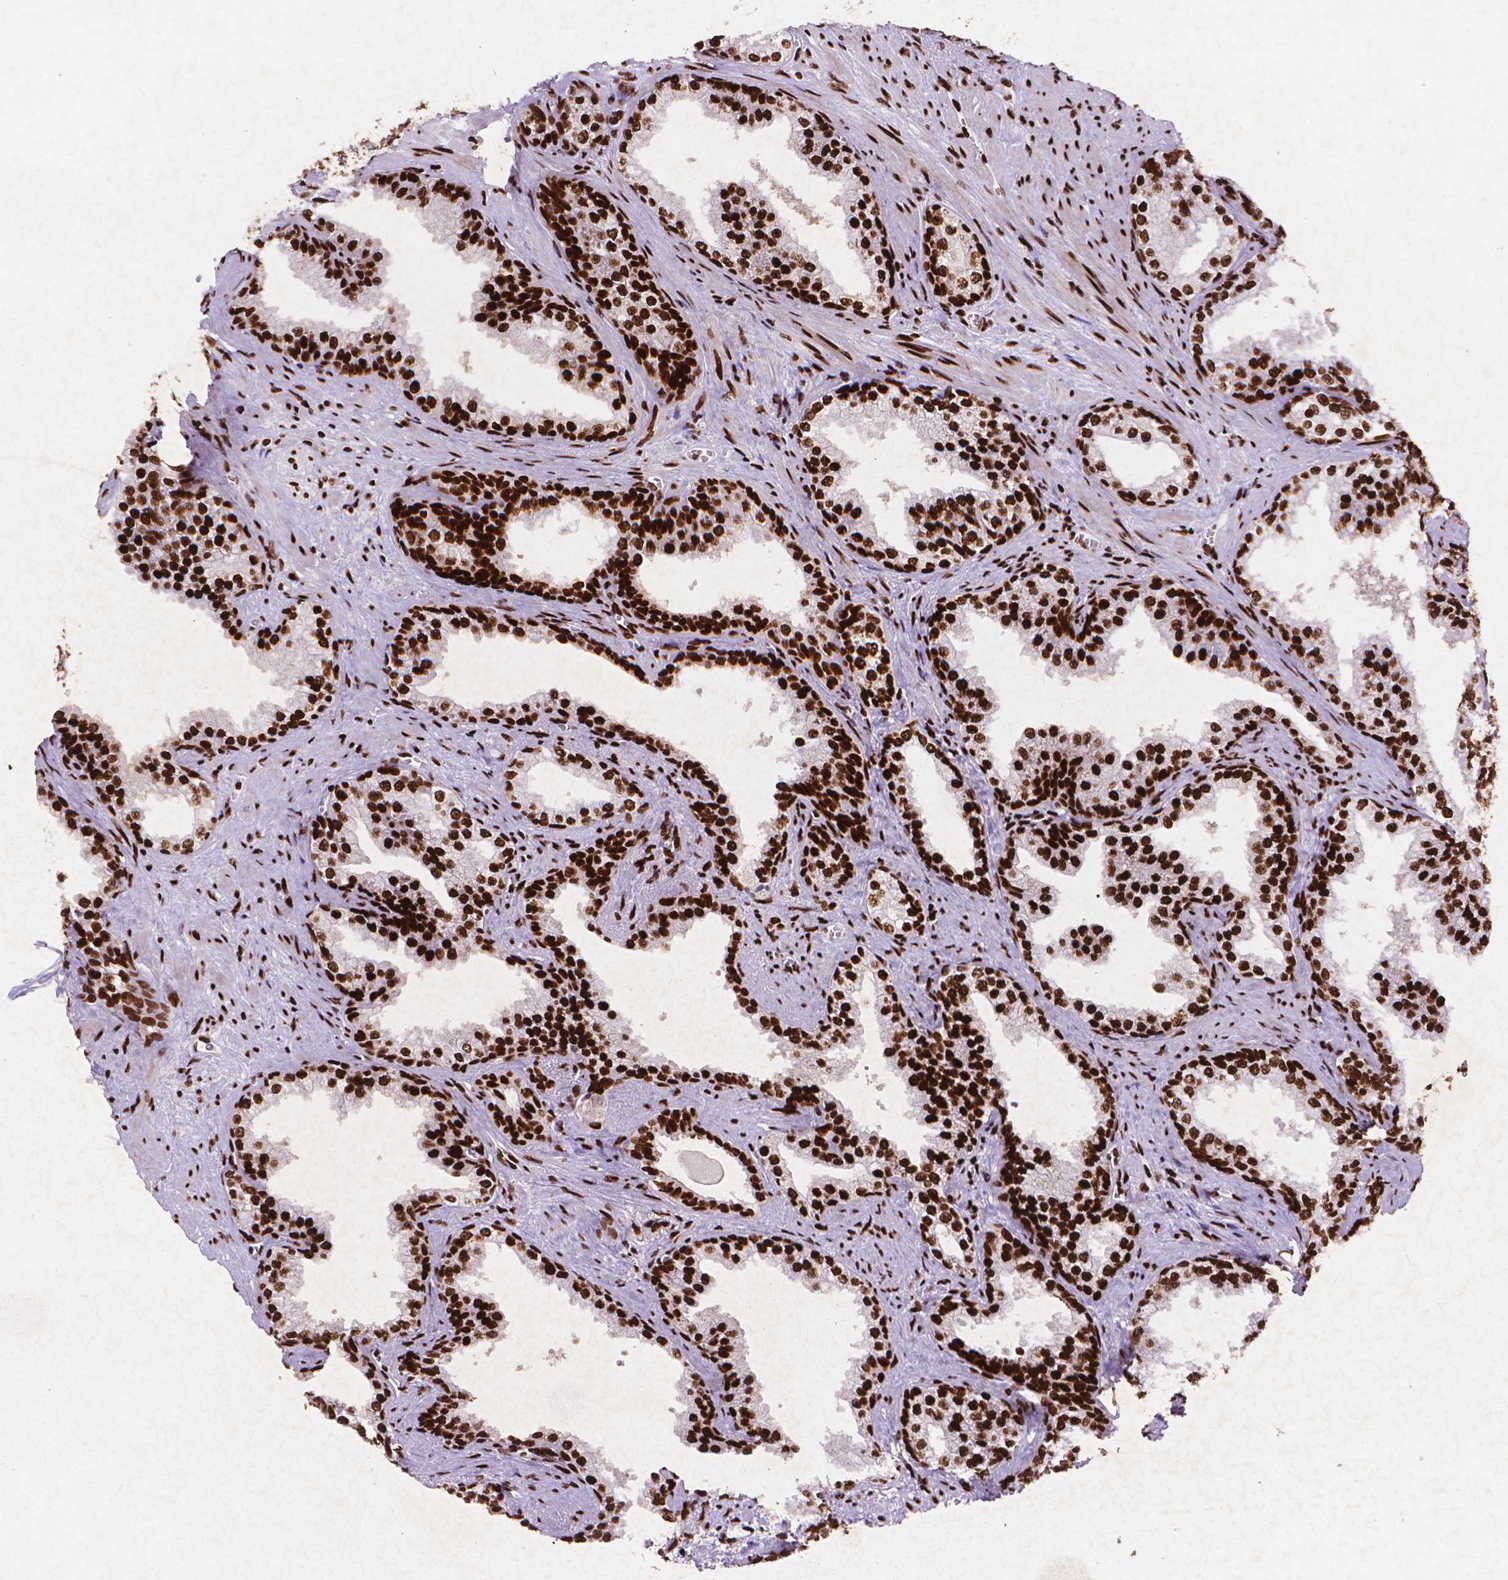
{"staining": {"intensity": "strong", "quantity": ">75%", "location": "nuclear"}, "tissue": "prostate", "cell_type": "Glandular cells", "image_type": "normal", "snomed": [{"axis": "morphology", "description": "Normal tissue, NOS"}, {"axis": "topography", "description": "Prostate"}], "caption": "A high-resolution micrograph shows immunohistochemistry staining of benign prostate, which demonstrates strong nuclear expression in approximately >75% of glandular cells. The staining was performed using DAB (3,3'-diaminobenzidine), with brown indicating positive protein expression. Nuclei are stained blue with hematoxylin.", "gene": "CITED2", "patient": {"sex": "male", "age": 79}}